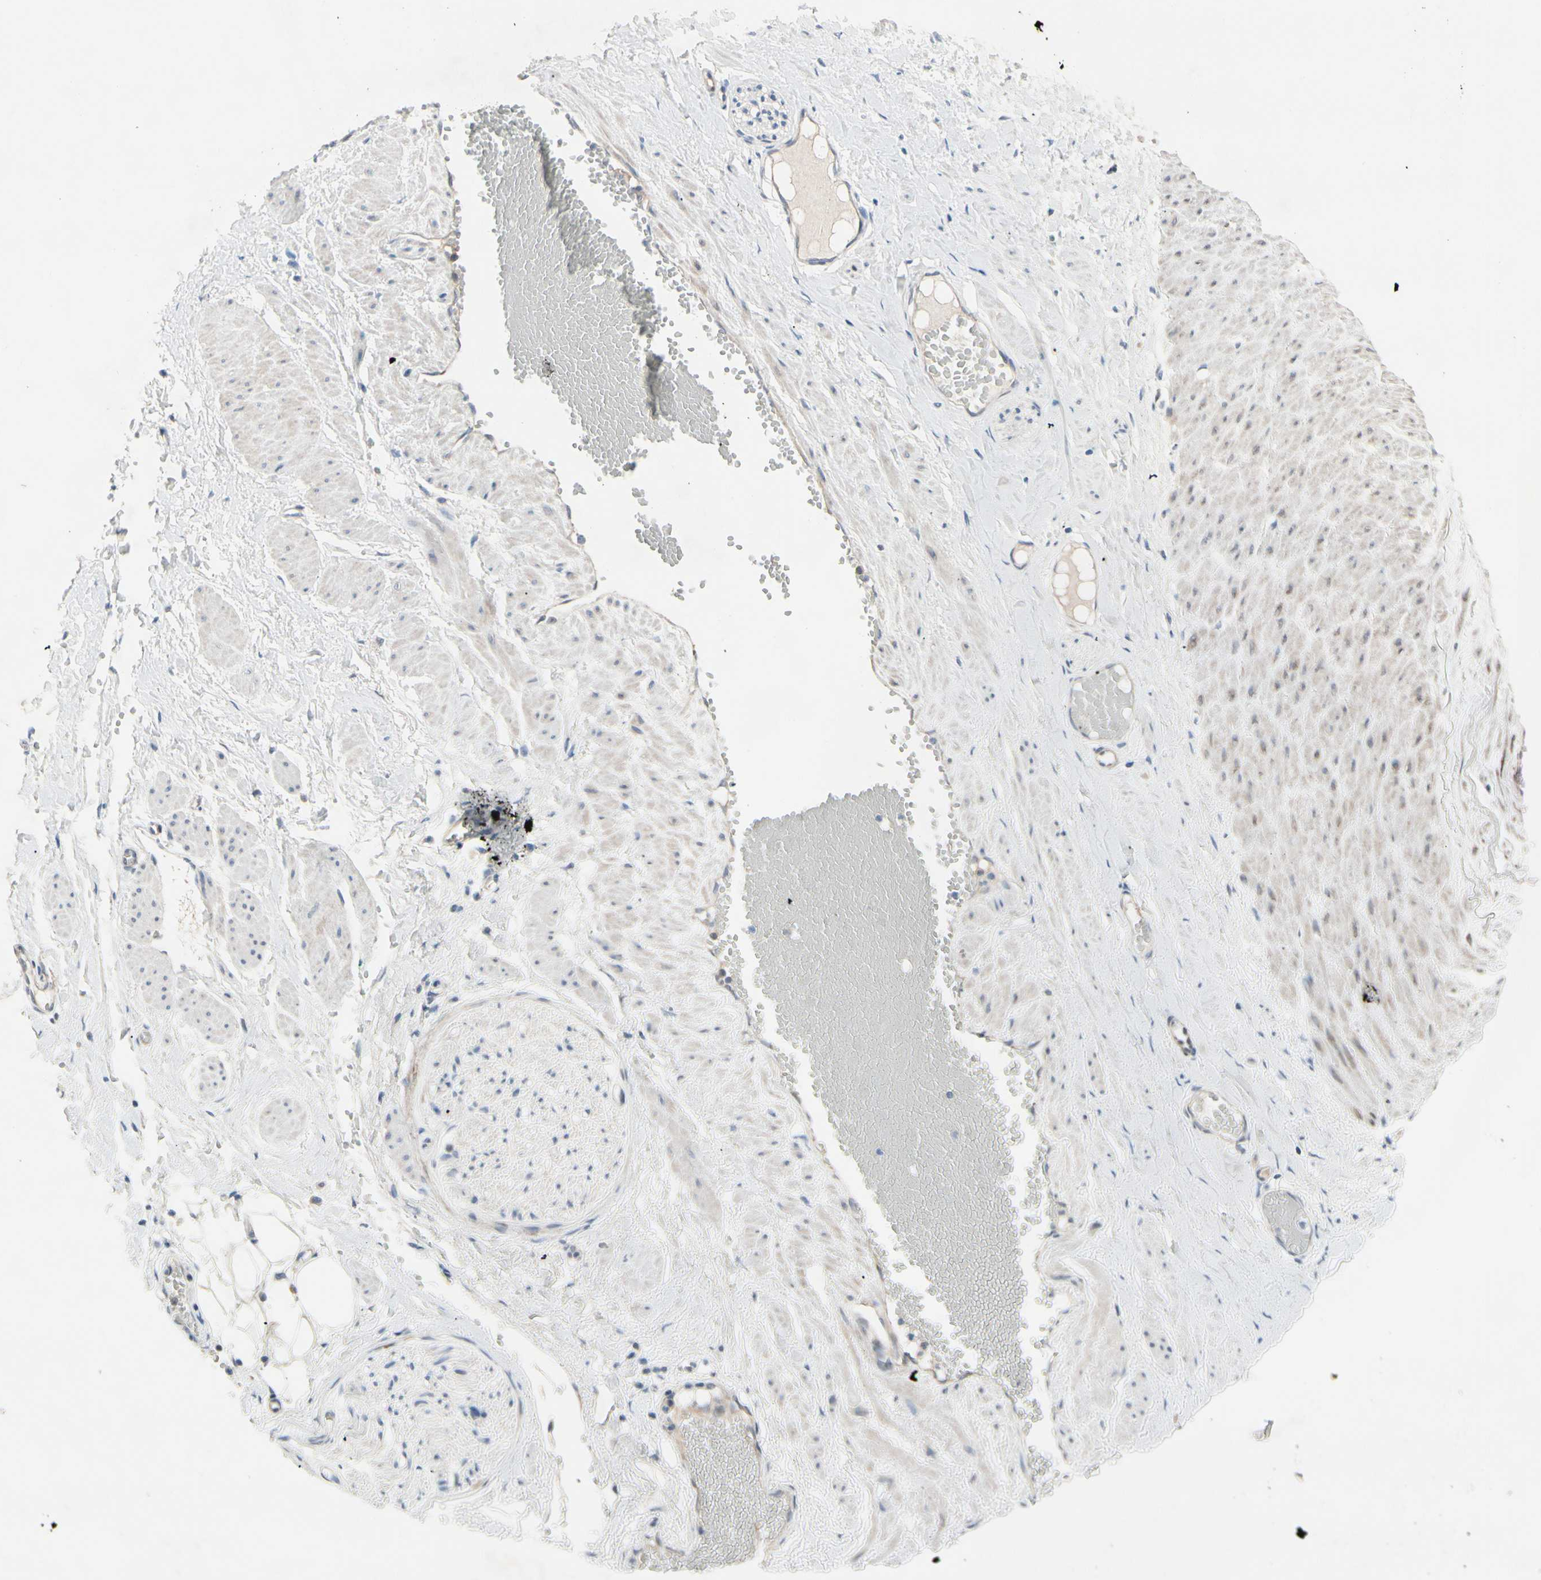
{"staining": {"intensity": "negative", "quantity": "none", "location": "none"}, "tissue": "soft tissue", "cell_type": "Fibroblasts", "image_type": "normal", "snomed": [{"axis": "morphology", "description": "Normal tissue, NOS"}, {"axis": "topography", "description": "Soft tissue"}, {"axis": "topography", "description": "Vascular tissue"}], "caption": "This is a micrograph of IHC staining of unremarkable soft tissue, which shows no staining in fibroblasts.", "gene": "MAP2", "patient": {"sex": "female", "age": 35}}